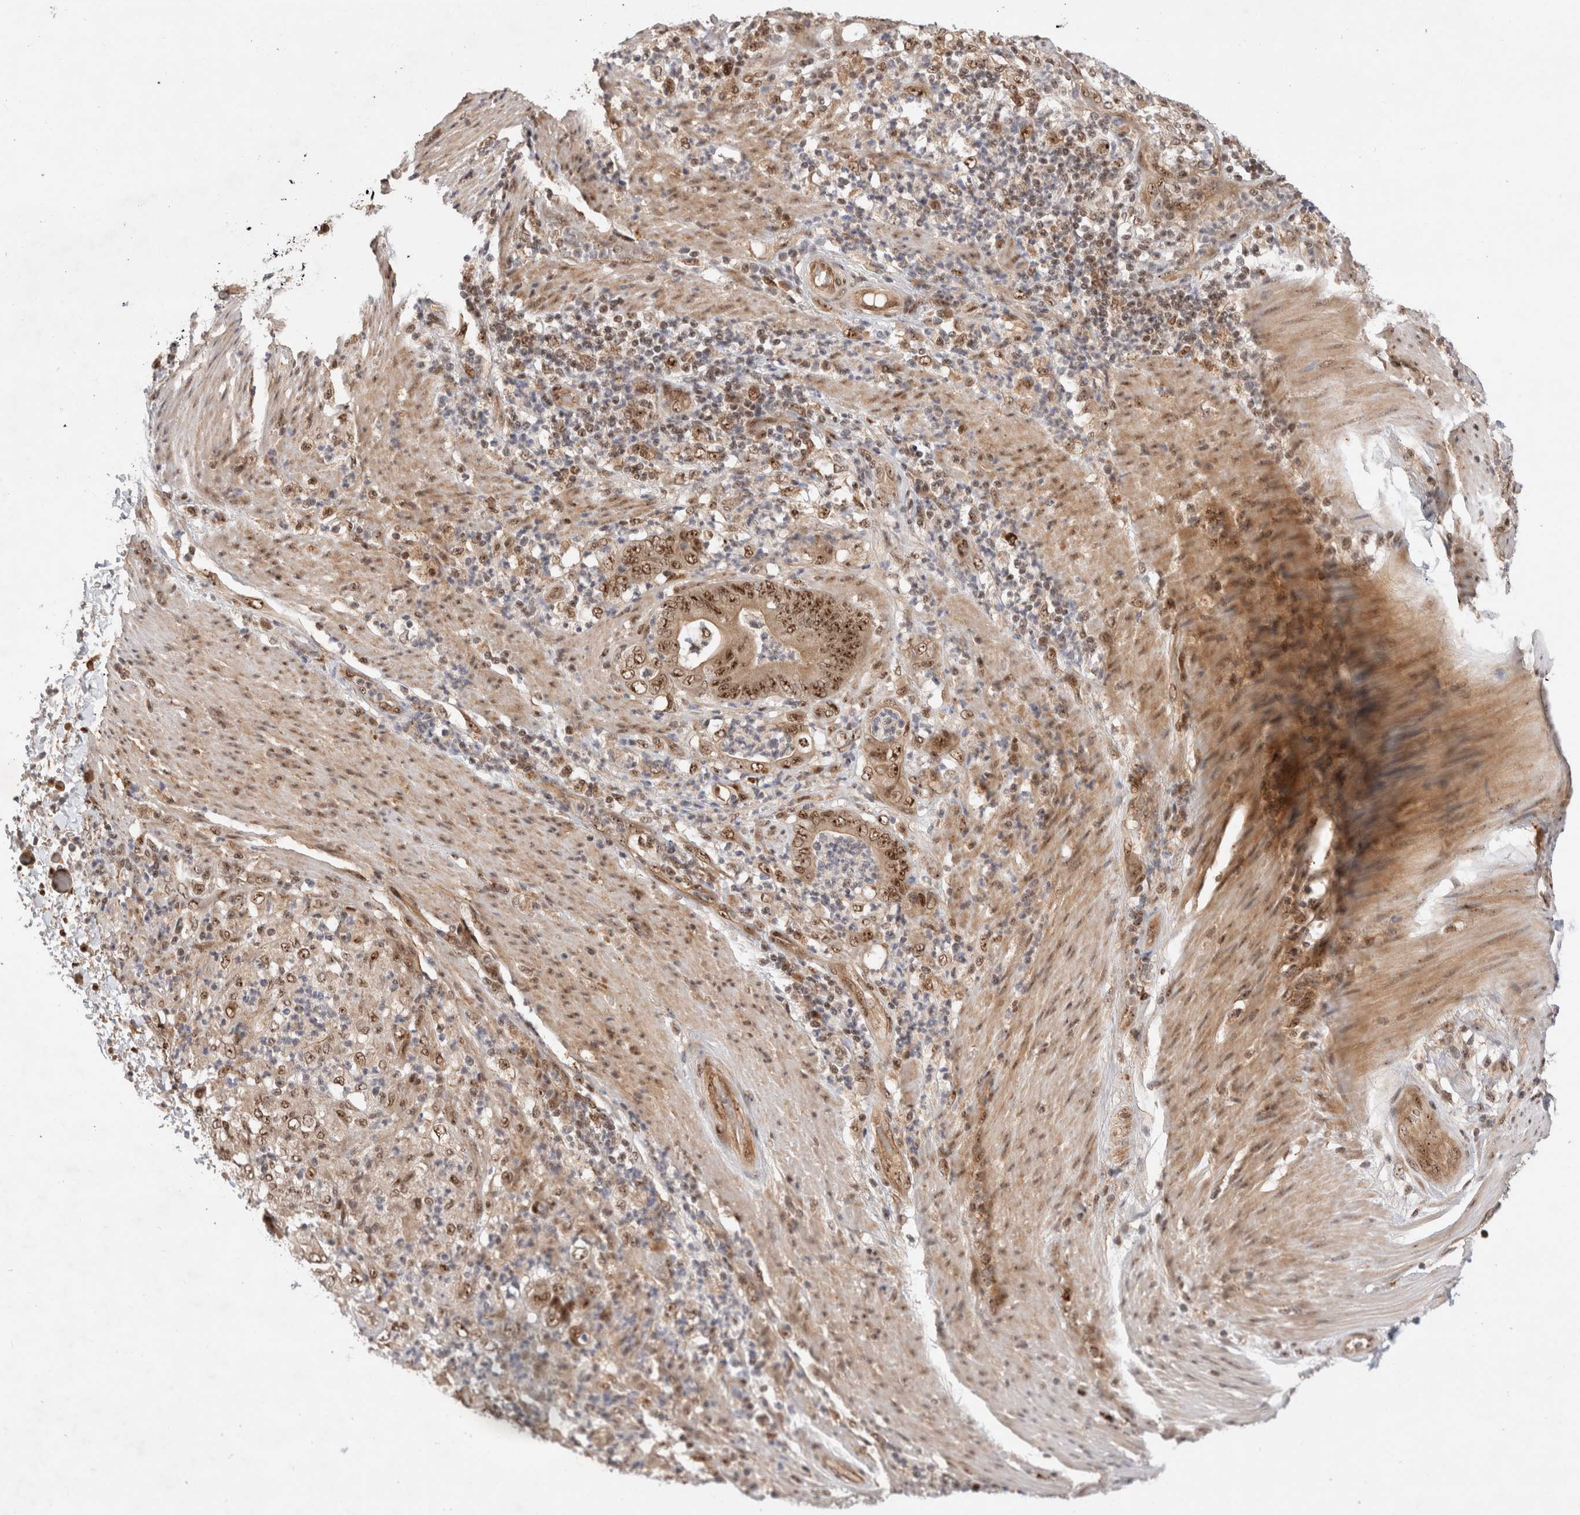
{"staining": {"intensity": "moderate", "quantity": ">75%", "location": "cytoplasmic/membranous,nuclear"}, "tissue": "stomach cancer", "cell_type": "Tumor cells", "image_type": "cancer", "snomed": [{"axis": "morphology", "description": "Adenocarcinoma, NOS"}, {"axis": "topography", "description": "Stomach"}], "caption": "Approximately >75% of tumor cells in stomach cancer (adenocarcinoma) display moderate cytoplasmic/membranous and nuclear protein staining as visualized by brown immunohistochemical staining.", "gene": "MPHOSPH6", "patient": {"sex": "female", "age": 73}}